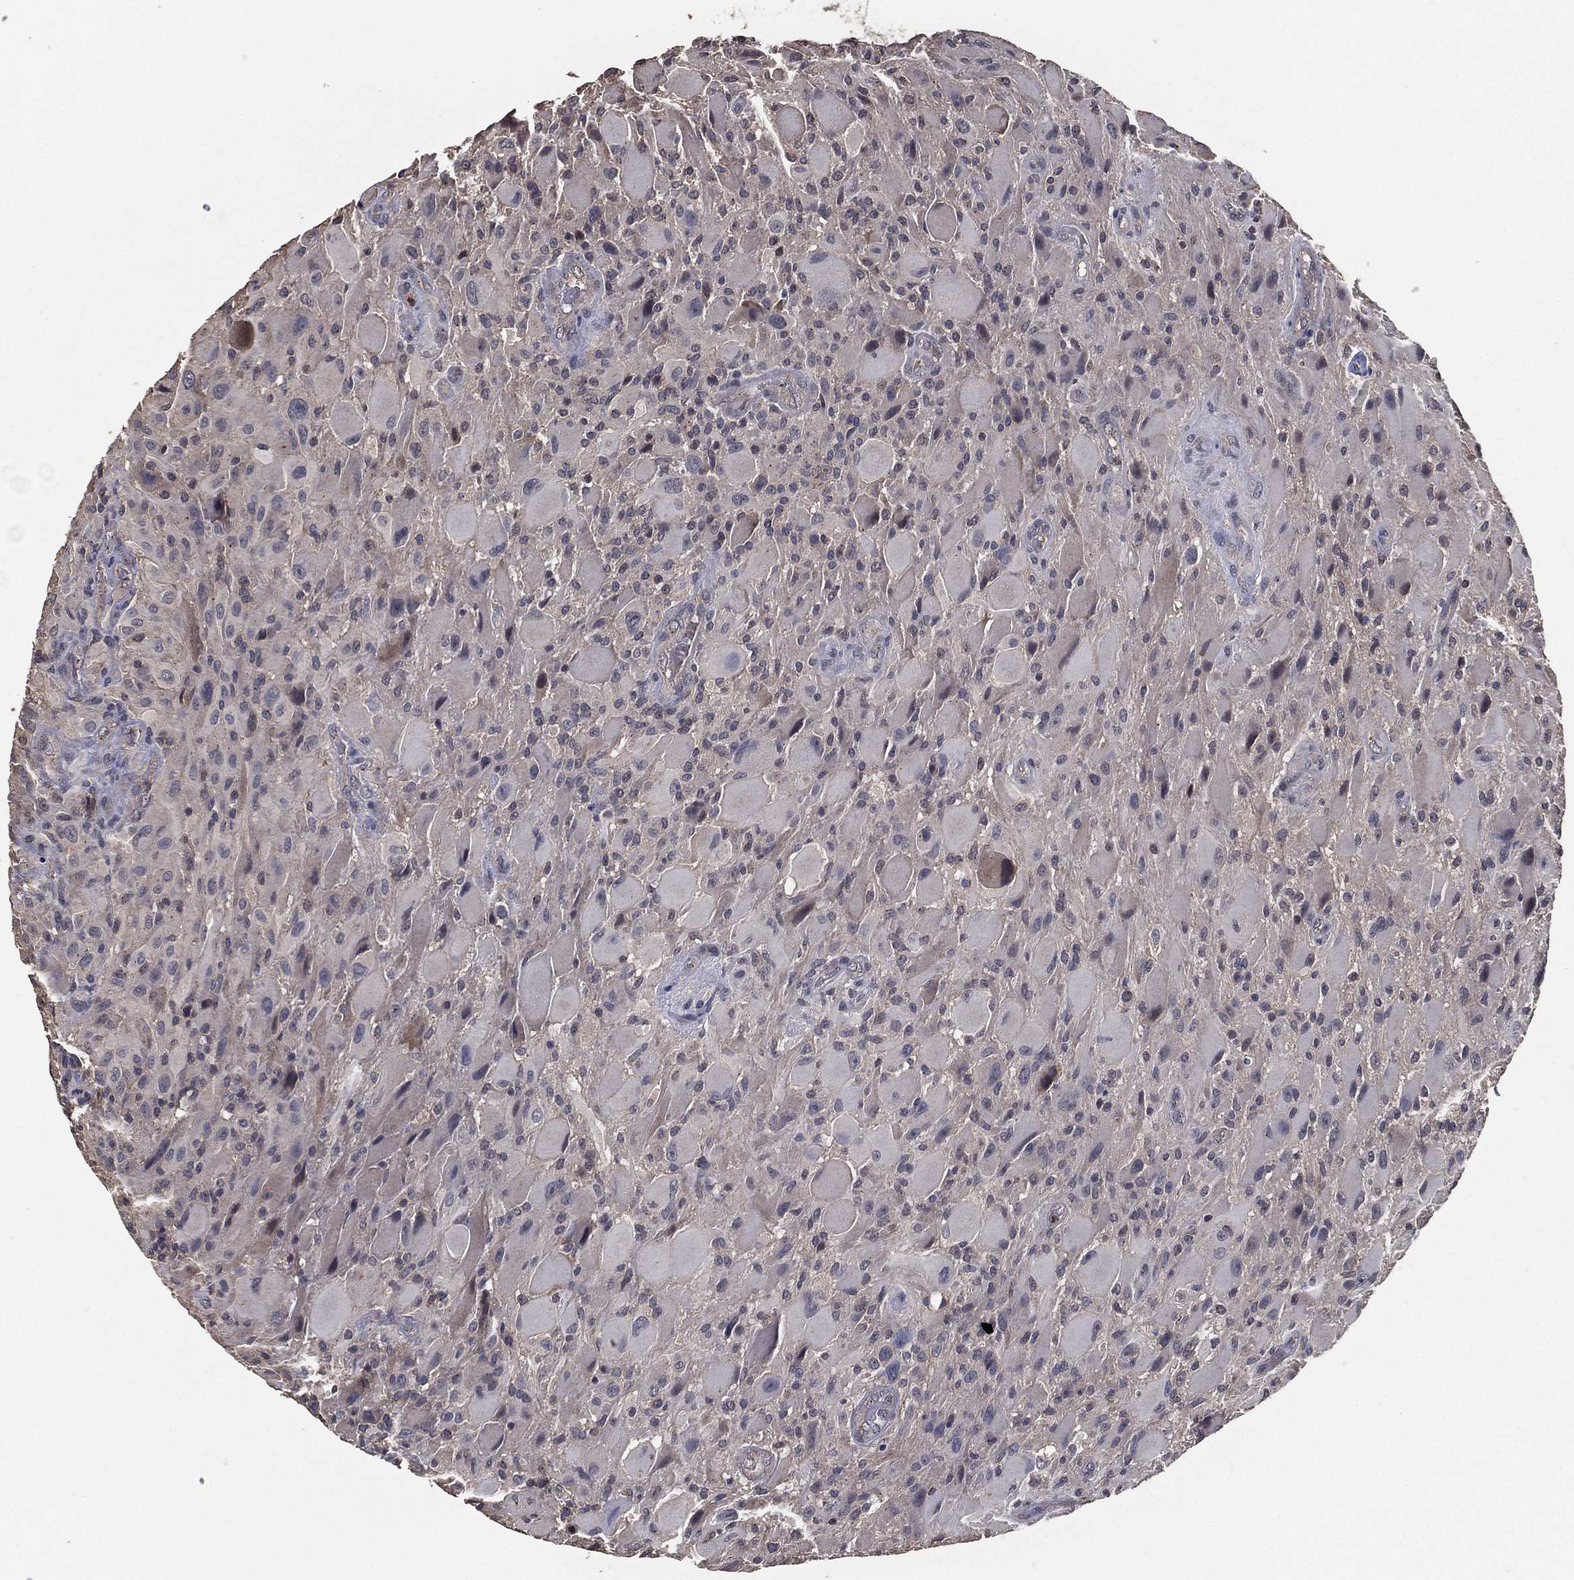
{"staining": {"intensity": "negative", "quantity": "none", "location": "none"}, "tissue": "glioma", "cell_type": "Tumor cells", "image_type": "cancer", "snomed": [{"axis": "morphology", "description": "Glioma, malignant, High grade"}, {"axis": "topography", "description": "Cerebral cortex"}], "caption": "This histopathology image is of malignant glioma (high-grade) stained with IHC to label a protein in brown with the nuclei are counter-stained blue. There is no positivity in tumor cells. (Brightfield microscopy of DAB (3,3'-diaminobenzidine) IHC at high magnification).", "gene": "PCNT", "patient": {"sex": "male", "age": 35}}